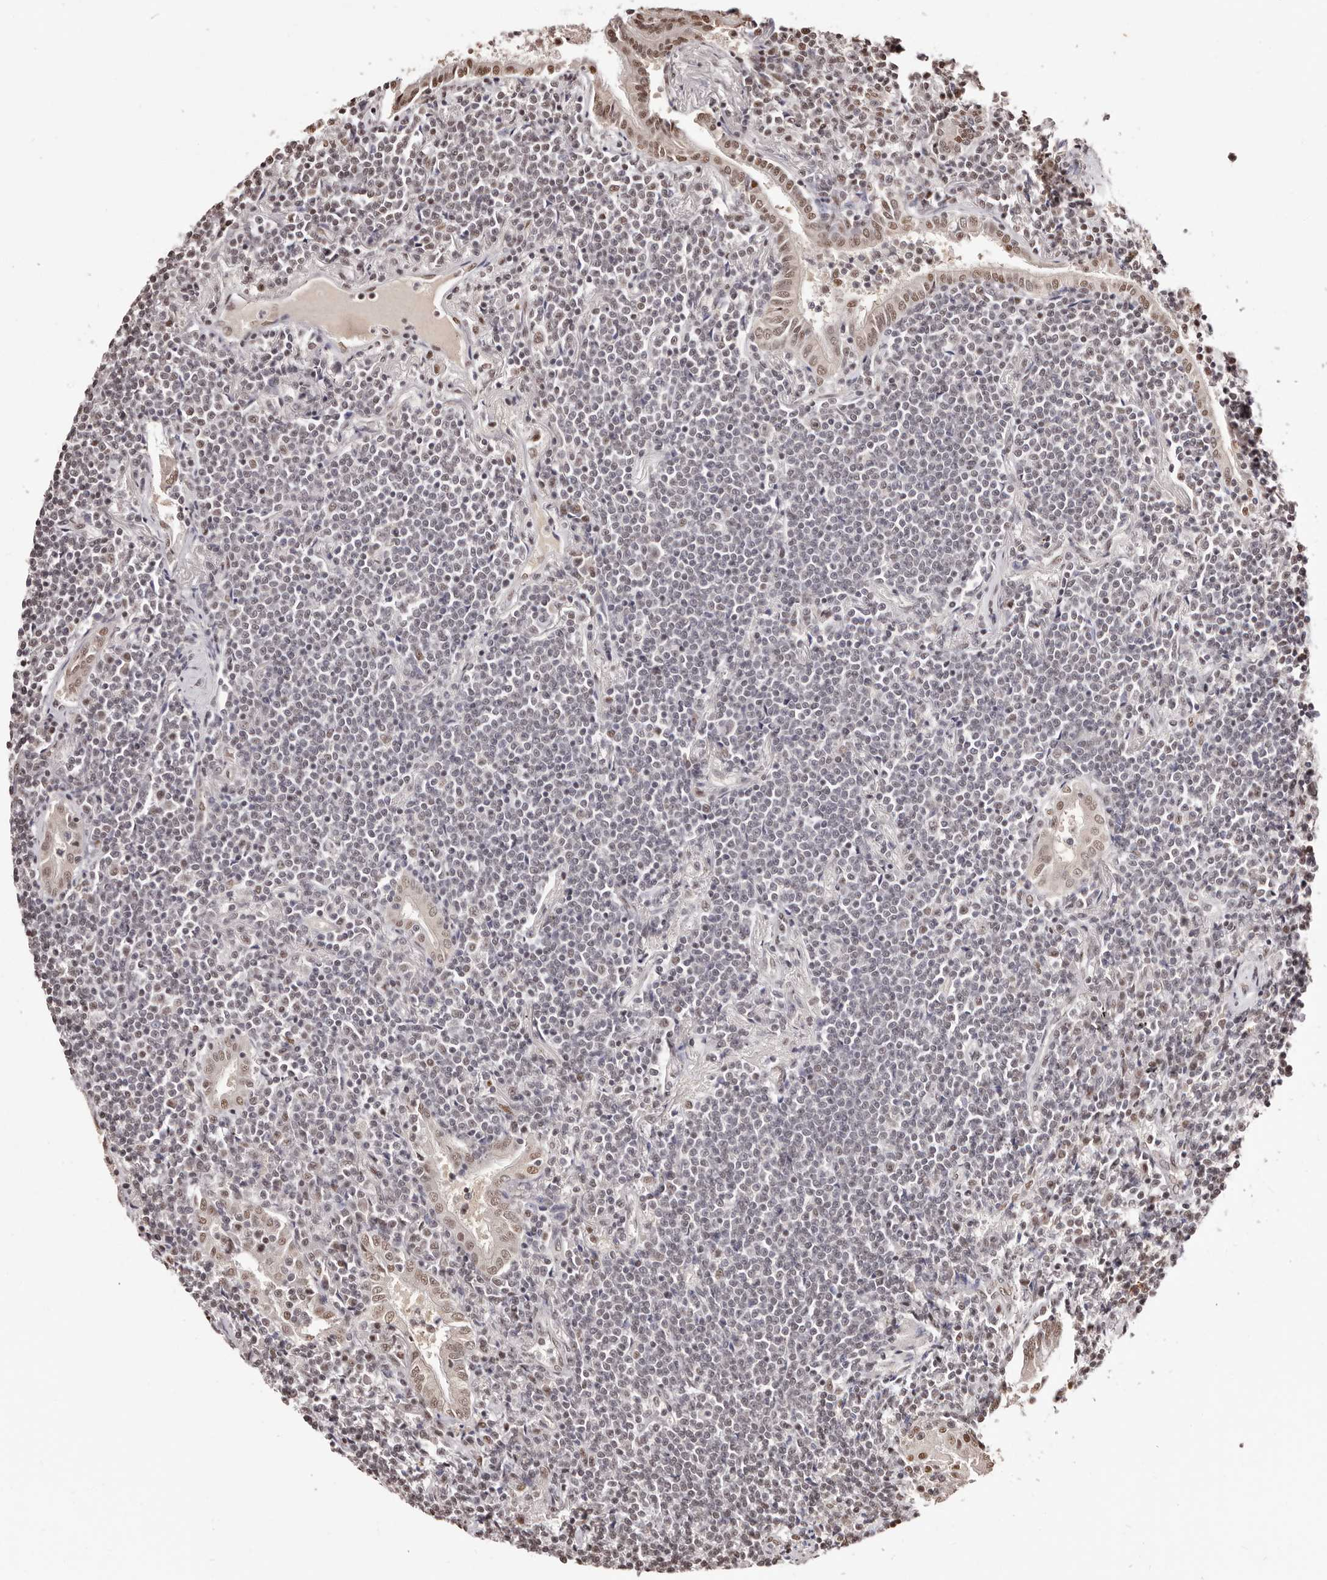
{"staining": {"intensity": "weak", "quantity": "<25%", "location": "nuclear"}, "tissue": "lymphoma", "cell_type": "Tumor cells", "image_type": "cancer", "snomed": [{"axis": "morphology", "description": "Malignant lymphoma, non-Hodgkin's type, Low grade"}, {"axis": "topography", "description": "Lung"}], "caption": "Tumor cells show no significant staining in malignant lymphoma, non-Hodgkin's type (low-grade).", "gene": "BICRAL", "patient": {"sex": "female", "age": 71}}